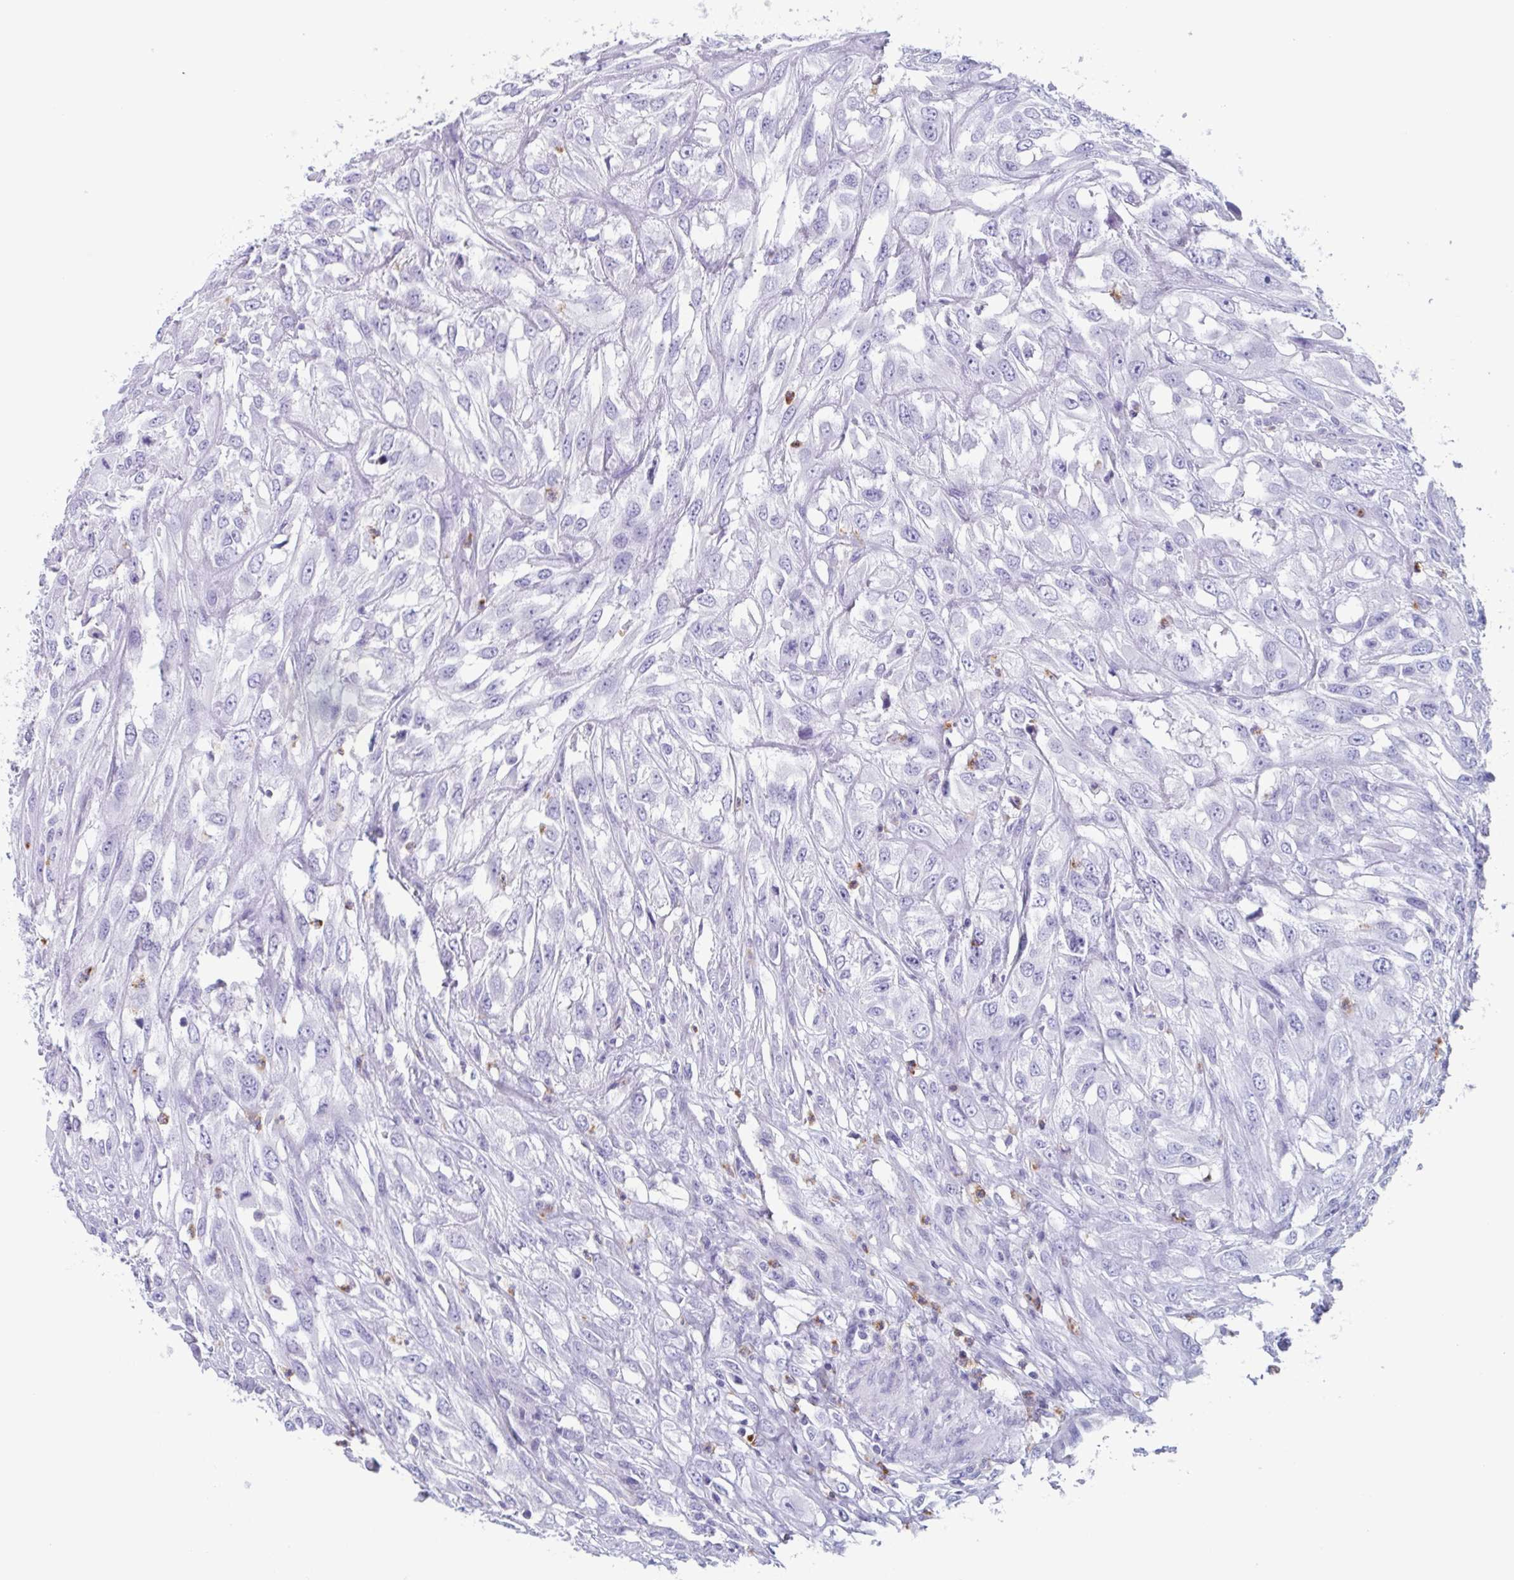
{"staining": {"intensity": "negative", "quantity": "none", "location": "none"}, "tissue": "urothelial cancer", "cell_type": "Tumor cells", "image_type": "cancer", "snomed": [{"axis": "morphology", "description": "Urothelial carcinoma, High grade"}, {"axis": "topography", "description": "Urinary bladder"}], "caption": "An immunohistochemistry (IHC) photomicrograph of high-grade urothelial carcinoma is shown. There is no staining in tumor cells of high-grade urothelial carcinoma. (IHC, brightfield microscopy, high magnification).", "gene": "BPI", "patient": {"sex": "male", "age": 67}}